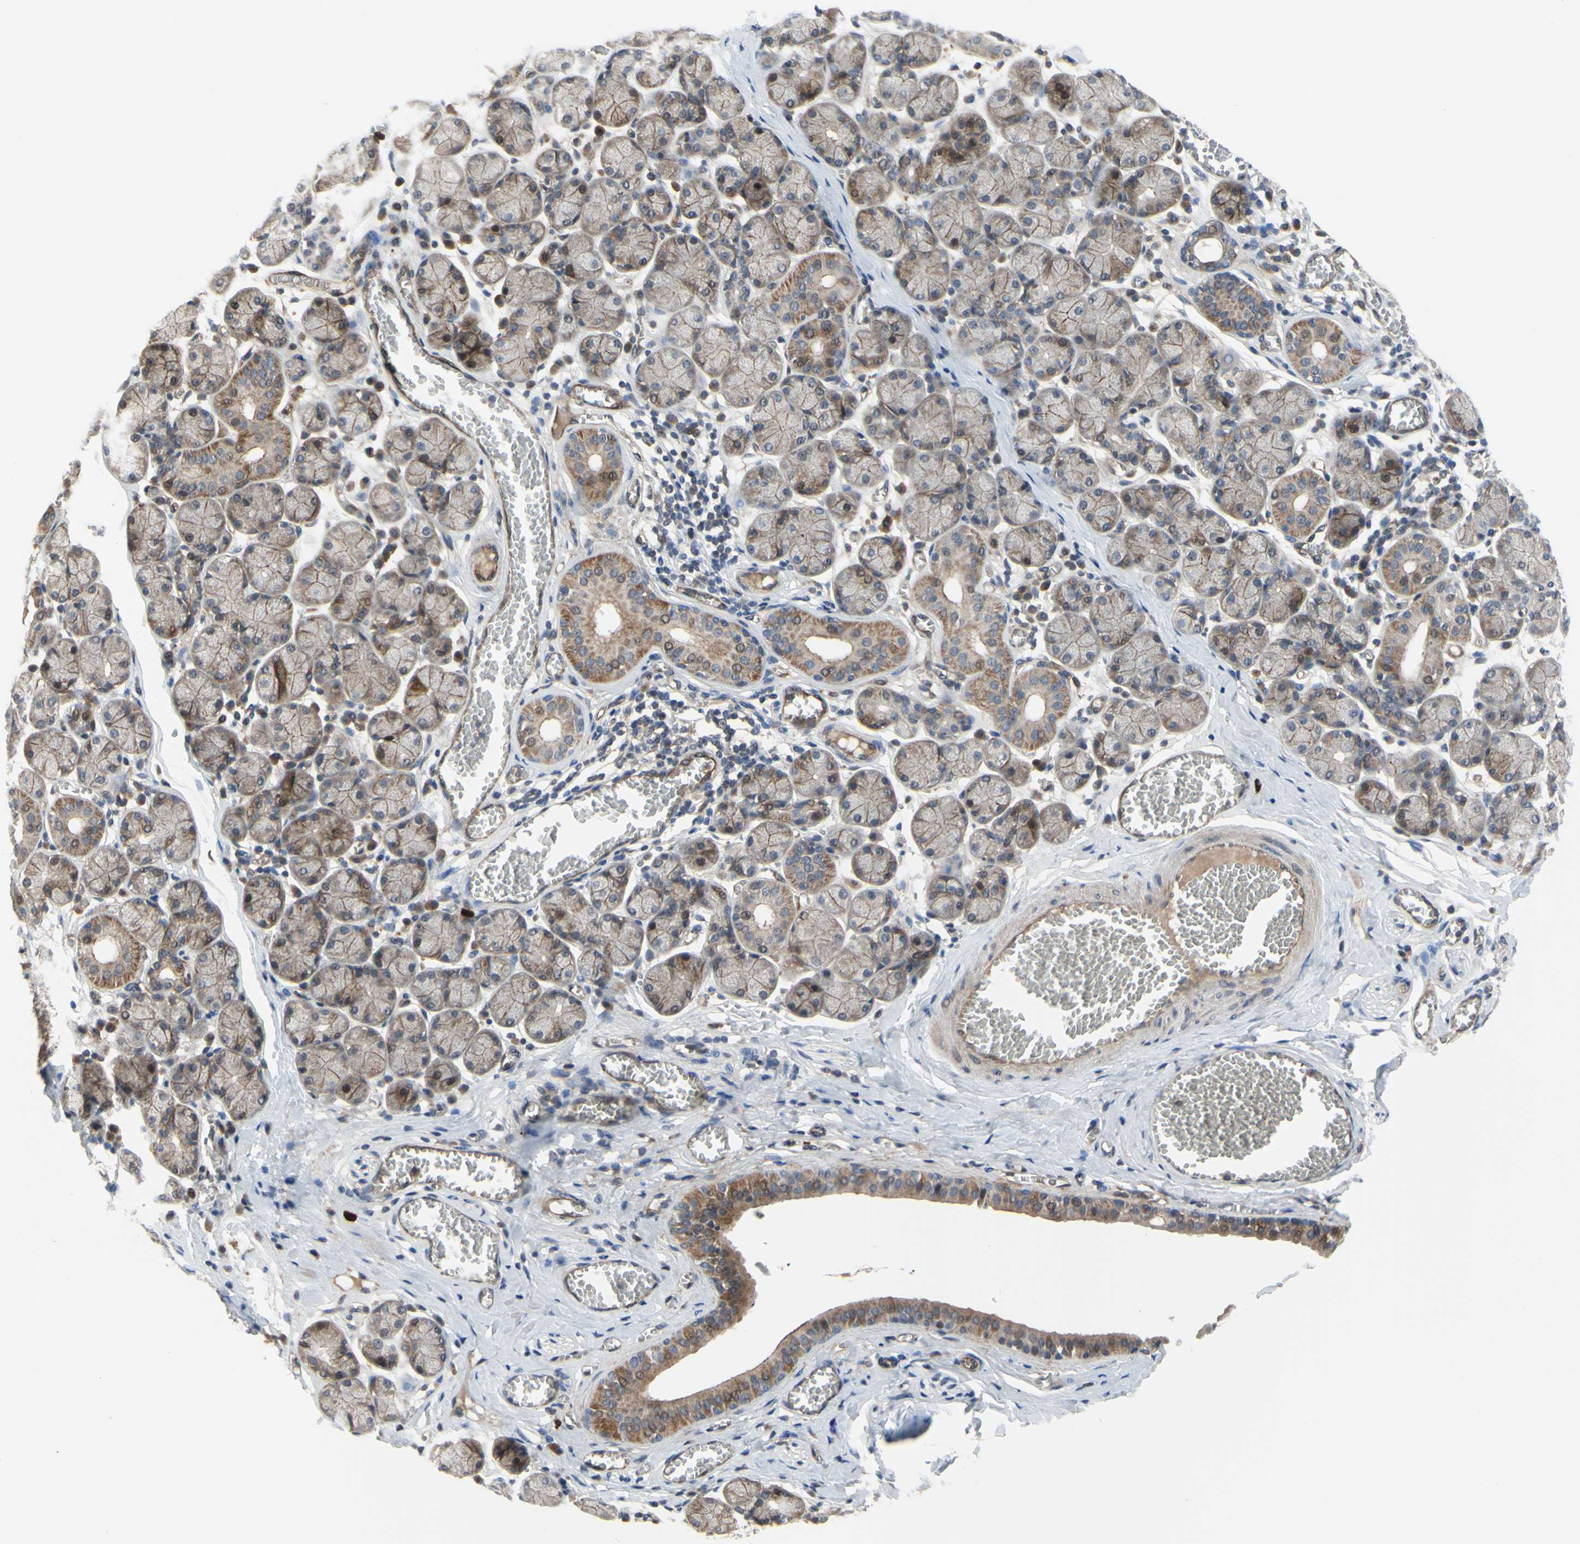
{"staining": {"intensity": "moderate", "quantity": "25%-75%", "location": "cytoplasmic/membranous,nuclear"}, "tissue": "salivary gland", "cell_type": "Glandular cells", "image_type": "normal", "snomed": [{"axis": "morphology", "description": "Normal tissue, NOS"}, {"axis": "topography", "description": "Salivary gland"}], "caption": "This image exhibits immunohistochemistry (IHC) staining of unremarkable human salivary gland, with medium moderate cytoplasmic/membranous,nuclear positivity in approximately 25%-75% of glandular cells.", "gene": "COMMD9", "patient": {"sex": "female", "age": 24}}